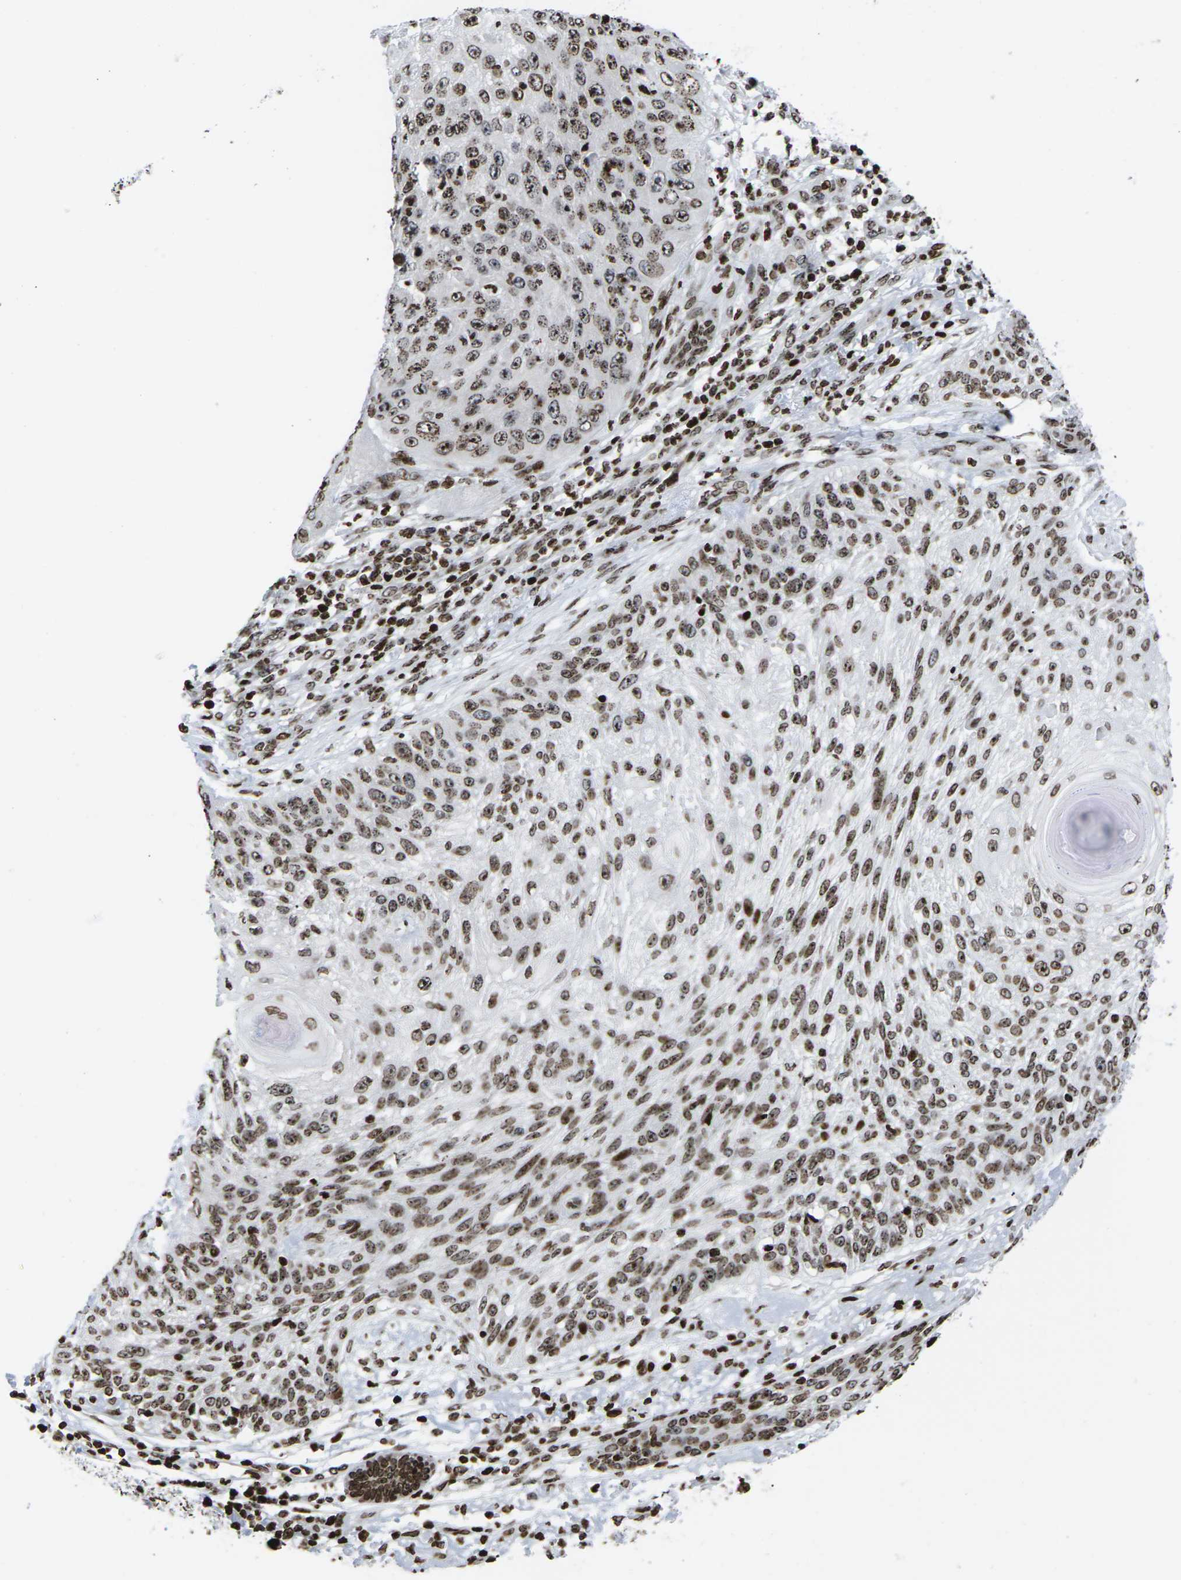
{"staining": {"intensity": "moderate", "quantity": ">75%", "location": "cytoplasmic/membranous,nuclear"}, "tissue": "skin cancer", "cell_type": "Tumor cells", "image_type": "cancer", "snomed": [{"axis": "morphology", "description": "Squamous cell carcinoma, NOS"}, {"axis": "topography", "description": "Skin"}], "caption": "The immunohistochemical stain labels moderate cytoplasmic/membranous and nuclear positivity in tumor cells of skin cancer (squamous cell carcinoma) tissue. (DAB (3,3'-diaminobenzidine) IHC, brown staining for protein, blue staining for nuclei).", "gene": "H1-4", "patient": {"sex": "female", "age": 80}}